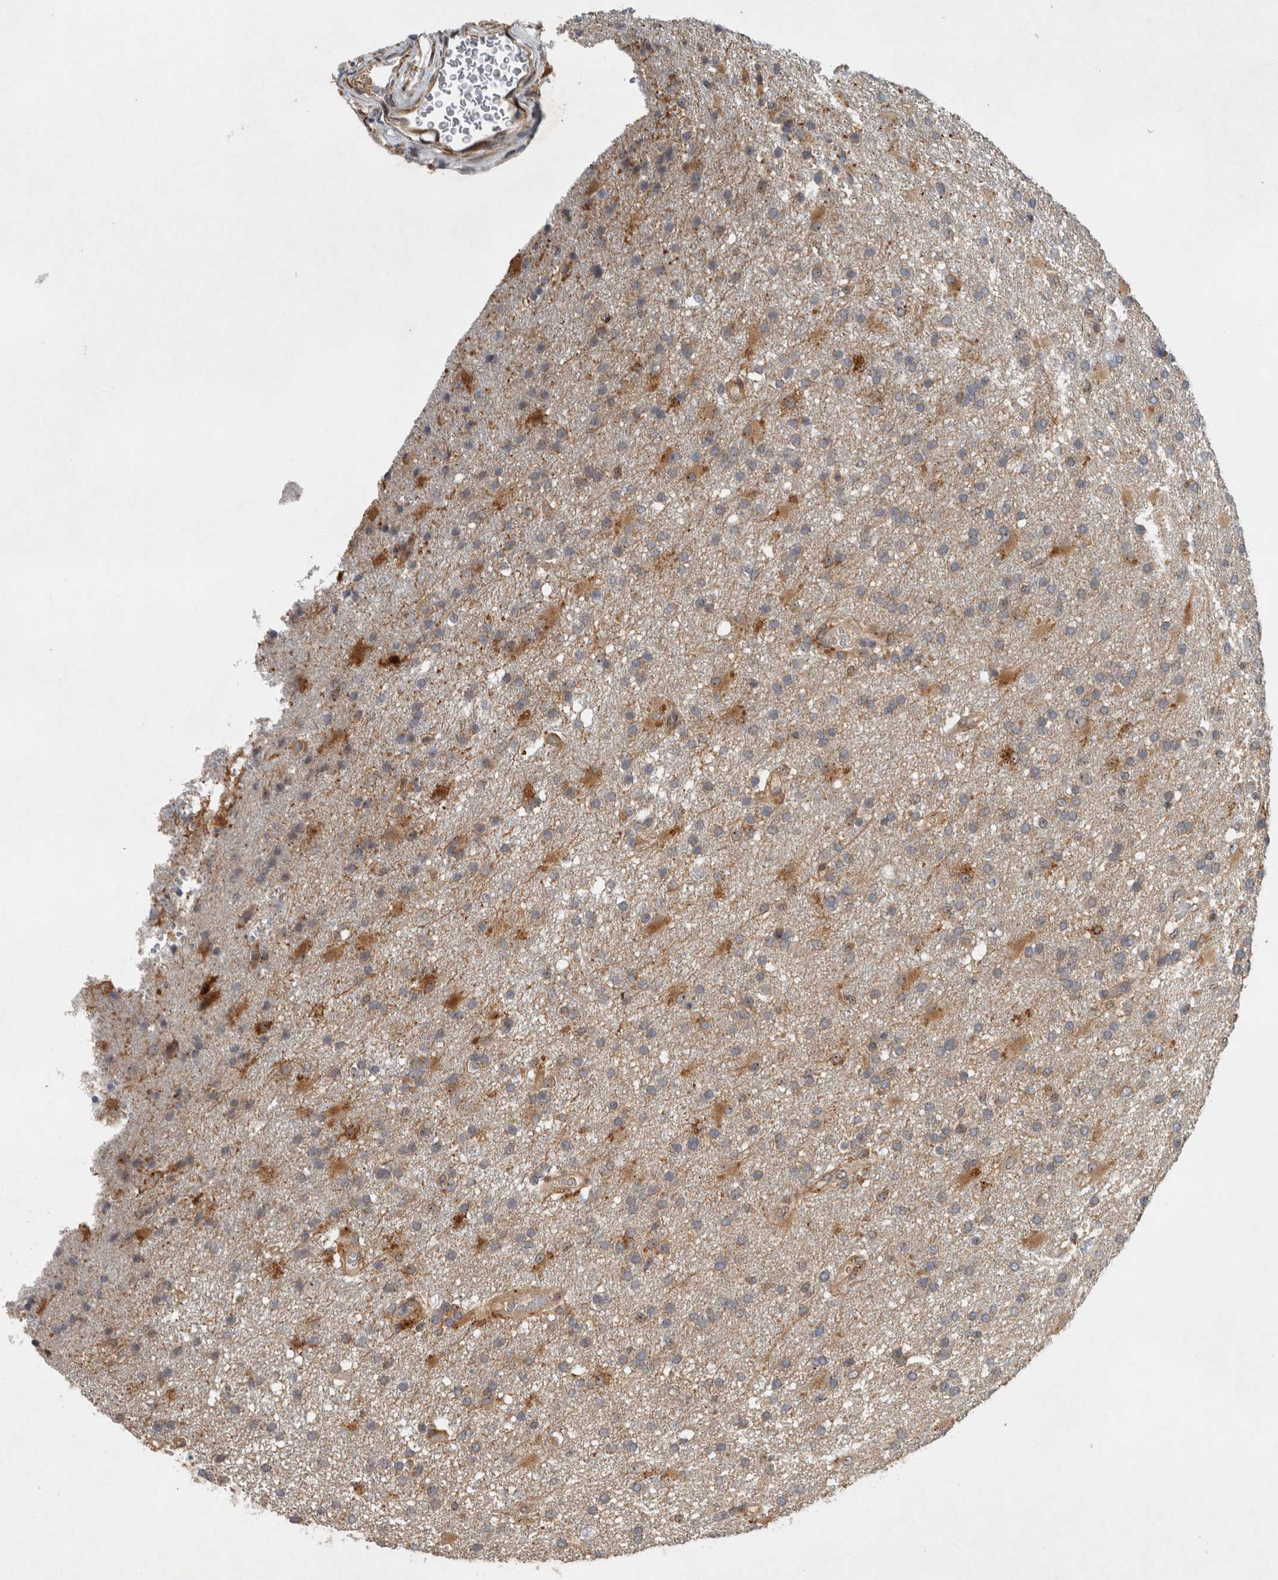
{"staining": {"intensity": "weak", "quantity": "25%-75%", "location": "cytoplasmic/membranous"}, "tissue": "glioma", "cell_type": "Tumor cells", "image_type": "cancer", "snomed": [{"axis": "morphology", "description": "Glioma, malignant, High grade"}, {"axis": "topography", "description": "Brain"}], "caption": "Glioma stained with a brown dye exhibits weak cytoplasmic/membranous positive positivity in about 25%-75% of tumor cells.", "gene": "GPR137B", "patient": {"sex": "male", "age": 72}}